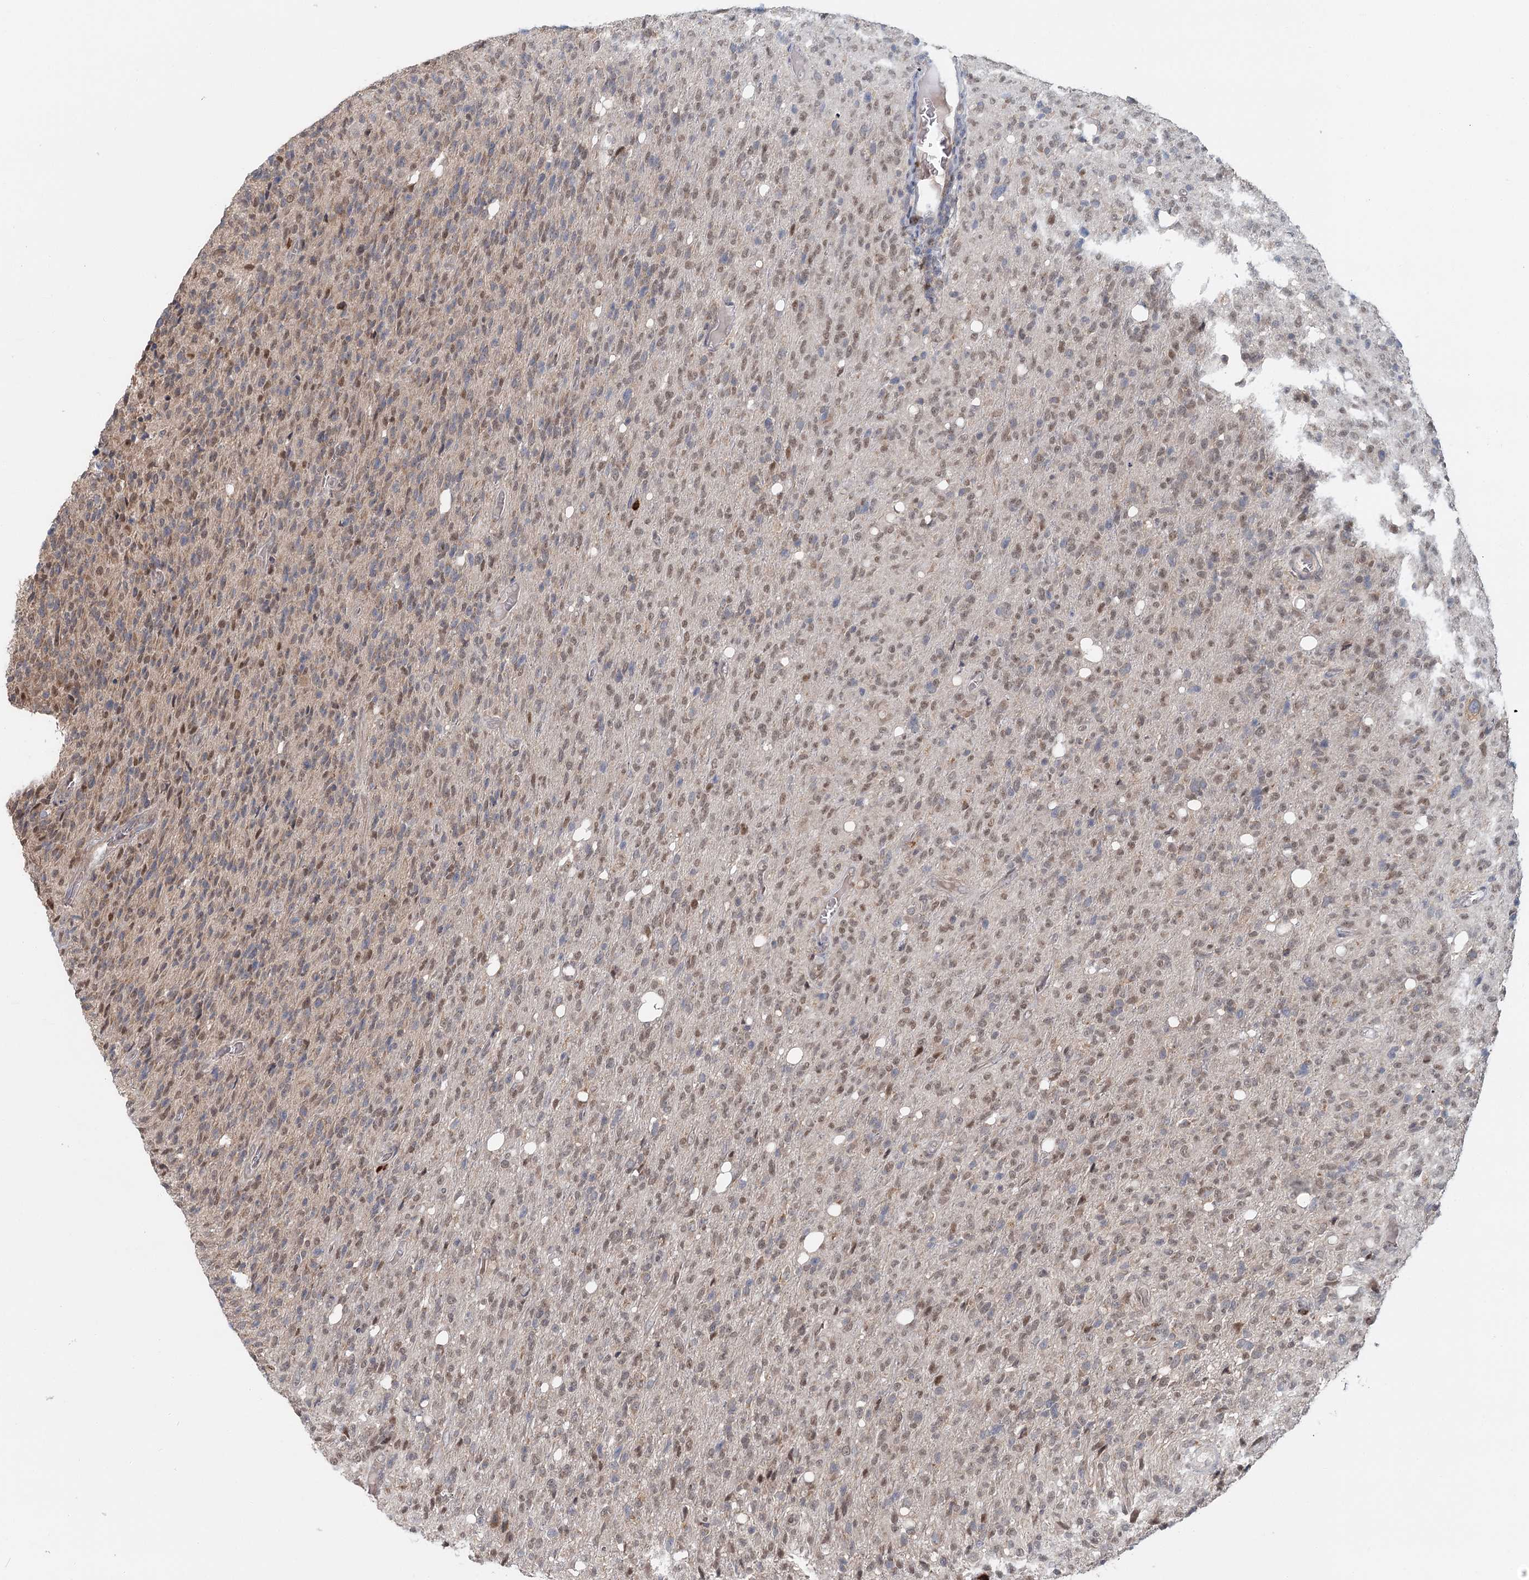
{"staining": {"intensity": "weak", "quantity": "25%-75%", "location": "nuclear"}, "tissue": "glioma", "cell_type": "Tumor cells", "image_type": "cancer", "snomed": [{"axis": "morphology", "description": "Glioma, malignant, High grade"}, {"axis": "topography", "description": "Brain"}], "caption": "An immunohistochemistry micrograph of tumor tissue is shown. Protein staining in brown highlights weak nuclear positivity in malignant glioma (high-grade) within tumor cells.", "gene": "ADK", "patient": {"sex": "female", "age": 57}}